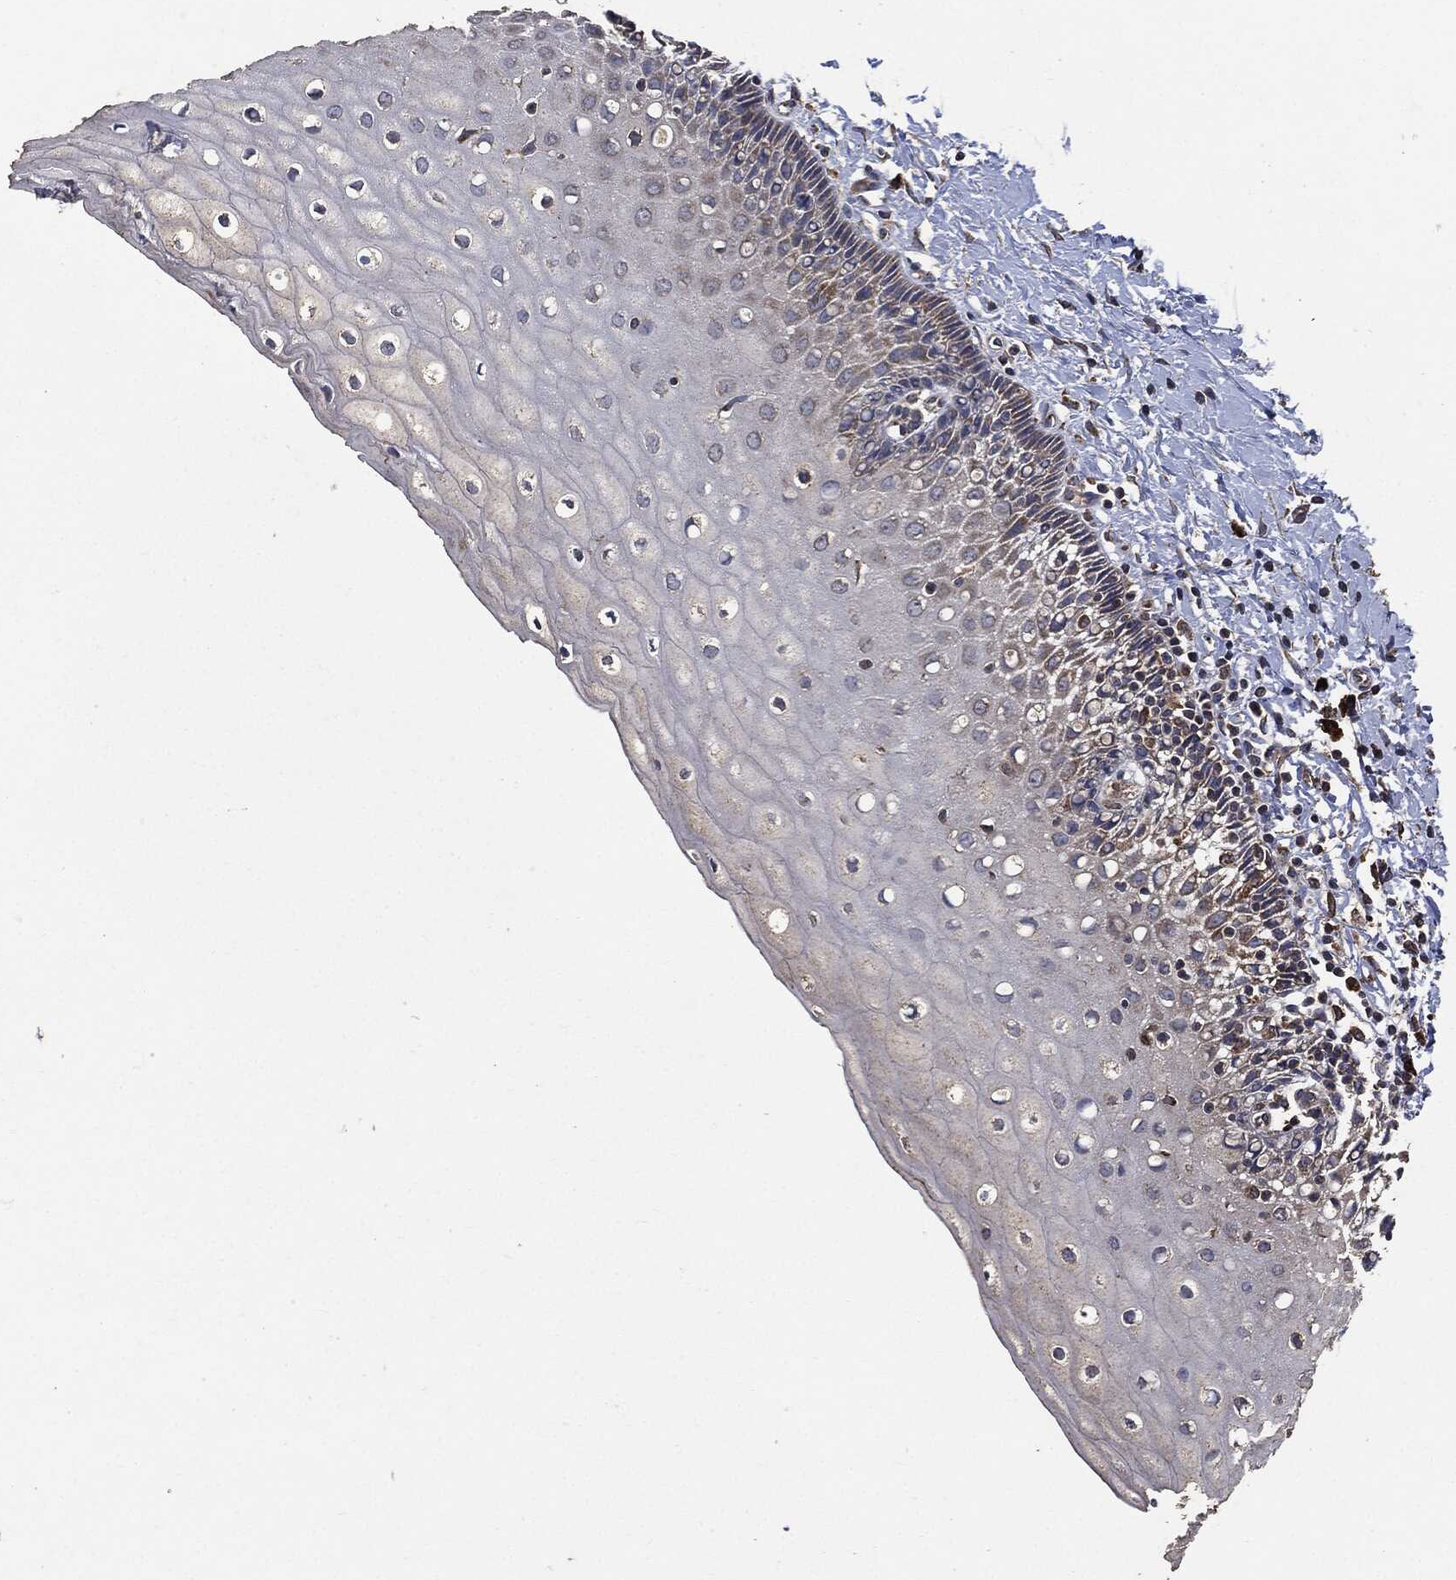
{"staining": {"intensity": "moderate", "quantity": ">75%", "location": "cytoplasmic/membranous"}, "tissue": "cervix", "cell_type": "Glandular cells", "image_type": "normal", "snomed": [{"axis": "morphology", "description": "Normal tissue, NOS"}, {"axis": "topography", "description": "Cervix"}], "caption": "Glandular cells show medium levels of moderate cytoplasmic/membranous staining in about >75% of cells in unremarkable cervix.", "gene": "STK3", "patient": {"sex": "female", "age": 37}}